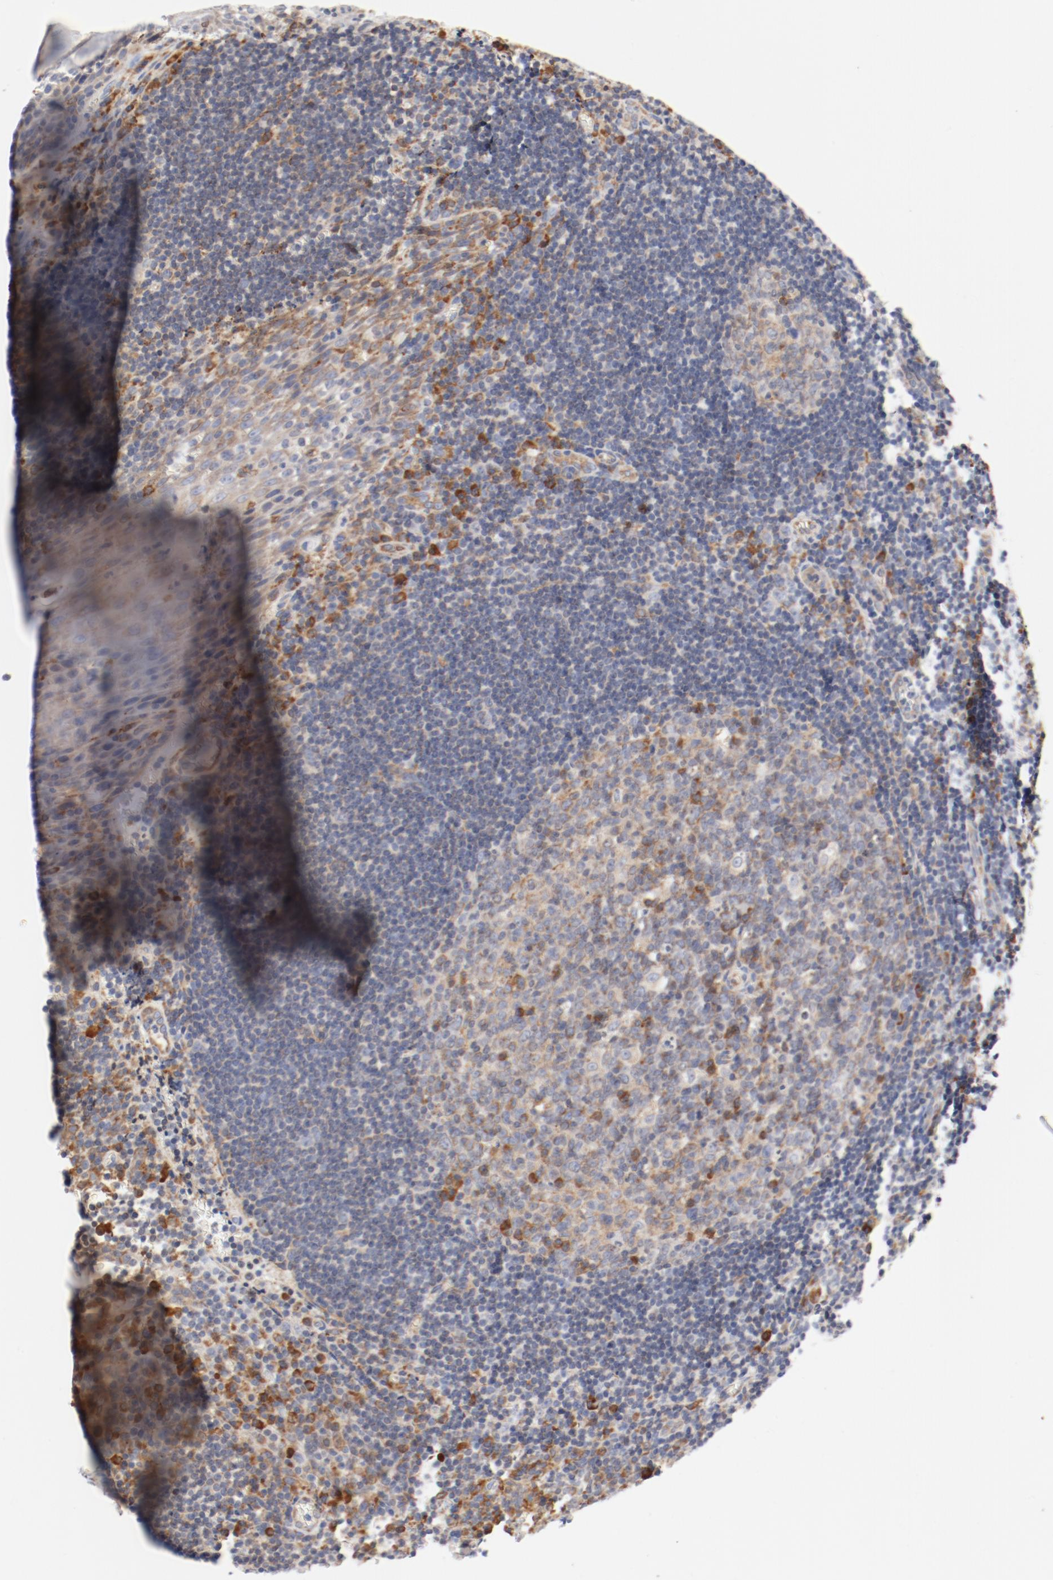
{"staining": {"intensity": "moderate", "quantity": "25%-75%", "location": "cytoplasmic/membranous"}, "tissue": "tonsil", "cell_type": "Germinal center cells", "image_type": "normal", "snomed": [{"axis": "morphology", "description": "Normal tissue, NOS"}, {"axis": "topography", "description": "Tonsil"}], "caption": "Protein analysis of benign tonsil demonstrates moderate cytoplasmic/membranous staining in about 25%-75% of germinal center cells. The staining was performed using DAB (3,3'-diaminobenzidine) to visualize the protein expression in brown, while the nuclei were stained in blue with hematoxylin (Magnification: 20x).", "gene": "PDPK1", "patient": {"sex": "male", "age": 20}}